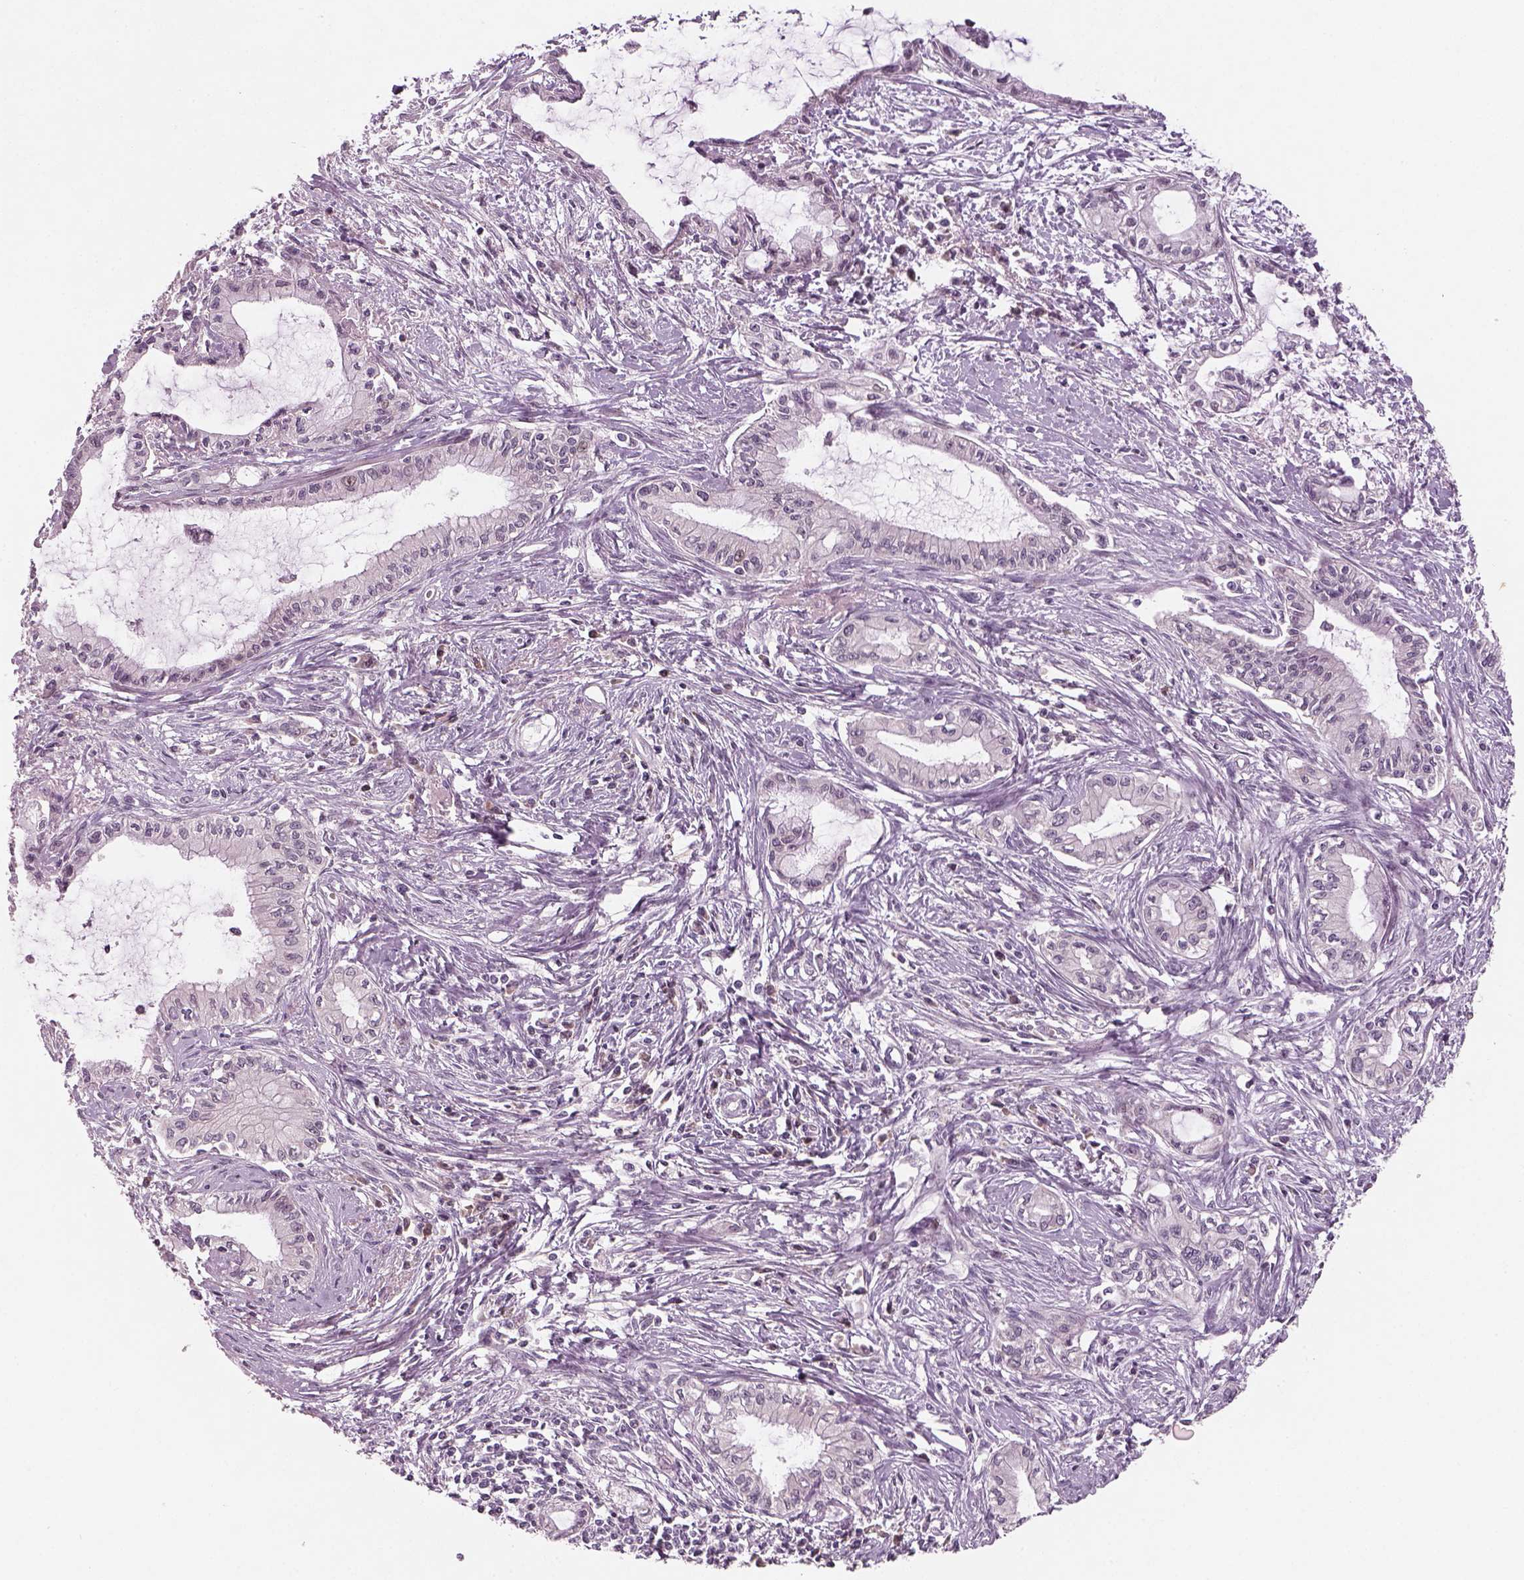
{"staining": {"intensity": "negative", "quantity": "none", "location": "none"}, "tissue": "pancreatic cancer", "cell_type": "Tumor cells", "image_type": "cancer", "snomed": [{"axis": "morphology", "description": "Adenocarcinoma, NOS"}, {"axis": "topography", "description": "Pancreas"}], "caption": "High power microscopy micrograph of an immunohistochemistry image of pancreatic adenocarcinoma, revealing no significant staining in tumor cells.", "gene": "PENK", "patient": {"sex": "male", "age": 48}}